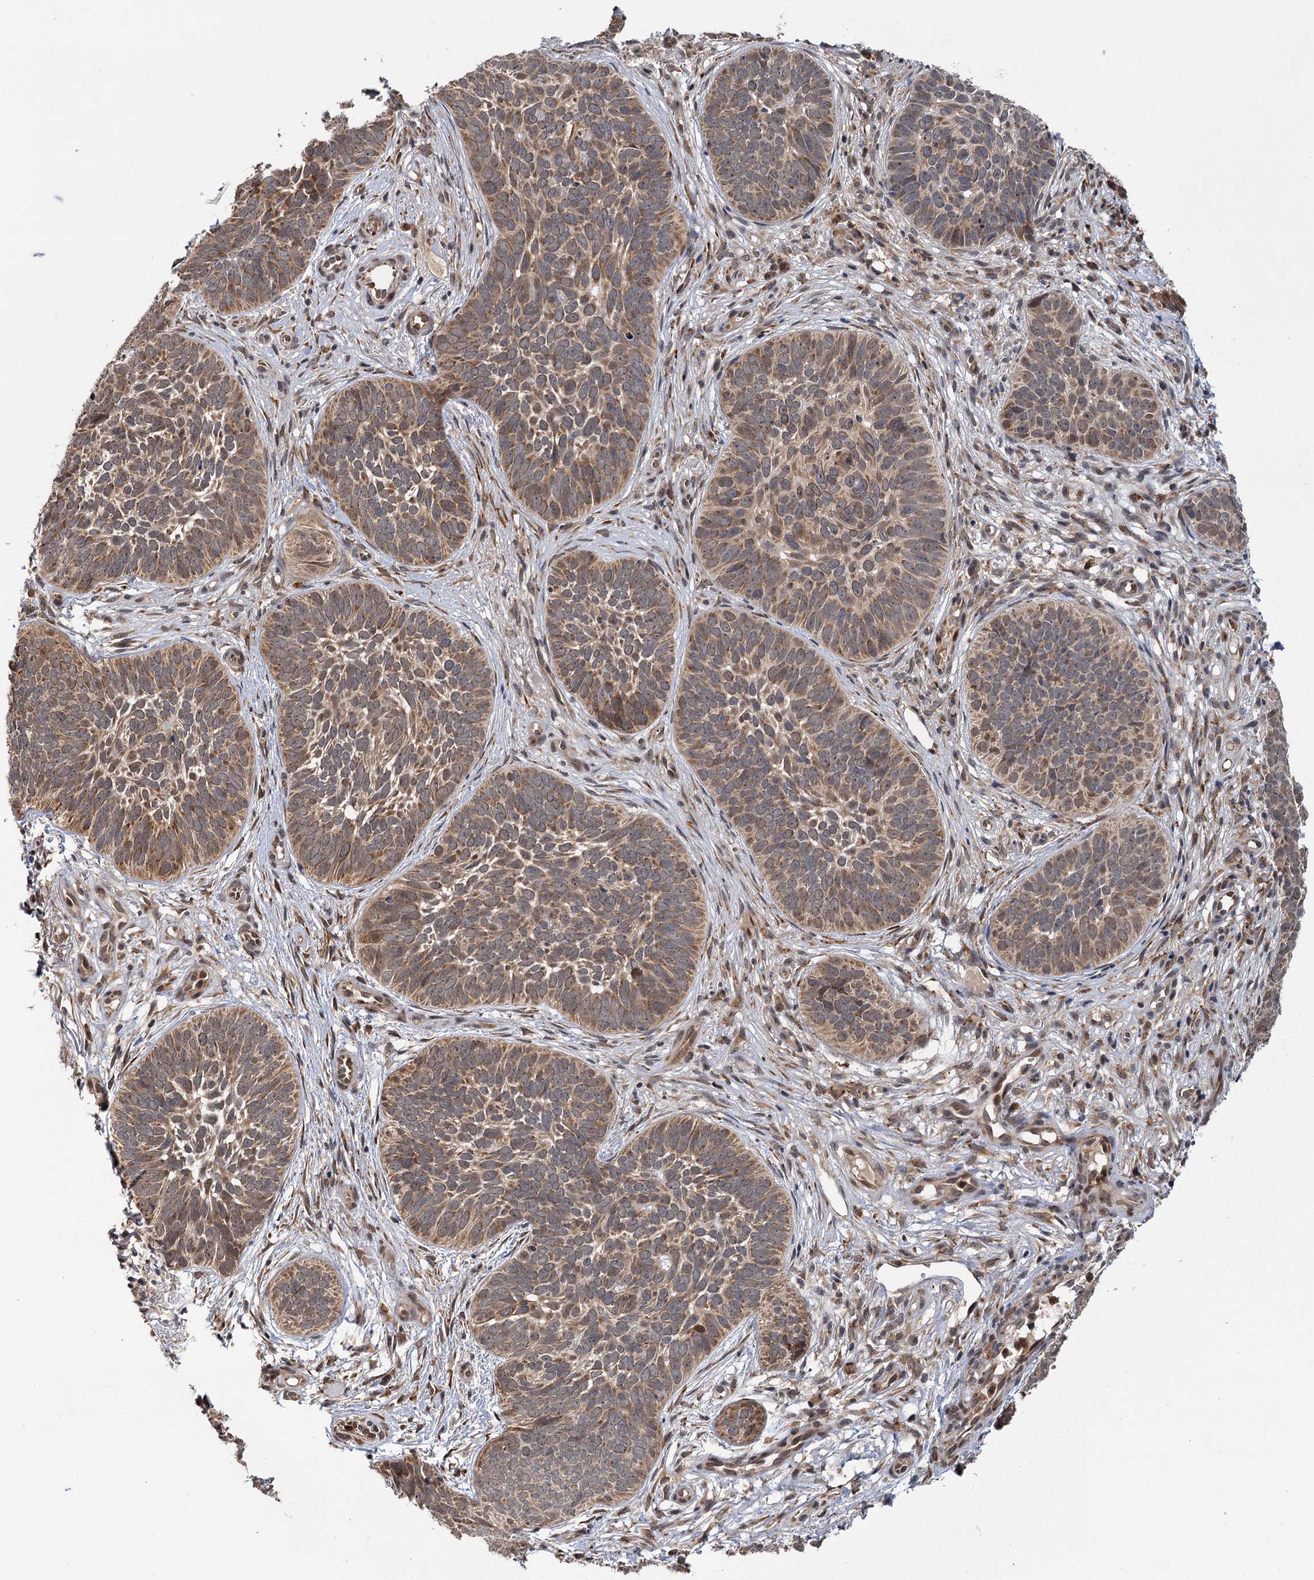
{"staining": {"intensity": "moderate", "quantity": ">75%", "location": "cytoplasmic/membranous"}, "tissue": "skin cancer", "cell_type": "Tumor cells", "image_type": "cancer", "snomed": [{"axis": "morphology", "description": "Basal cell carcinoma"}, {"axis": "topography", "description": "Skin"}], "caption": "This histopathology image shows skin cancer (basal cell carcinoma) stained with IHC to label a protein in brown. The cytoplasmic/membranous of tumor cells show moderate positivity for the protein. Nuclei are counter-stained blue.", "gene": "APBA2", "patient": {"sex": "male", "age": 89}}